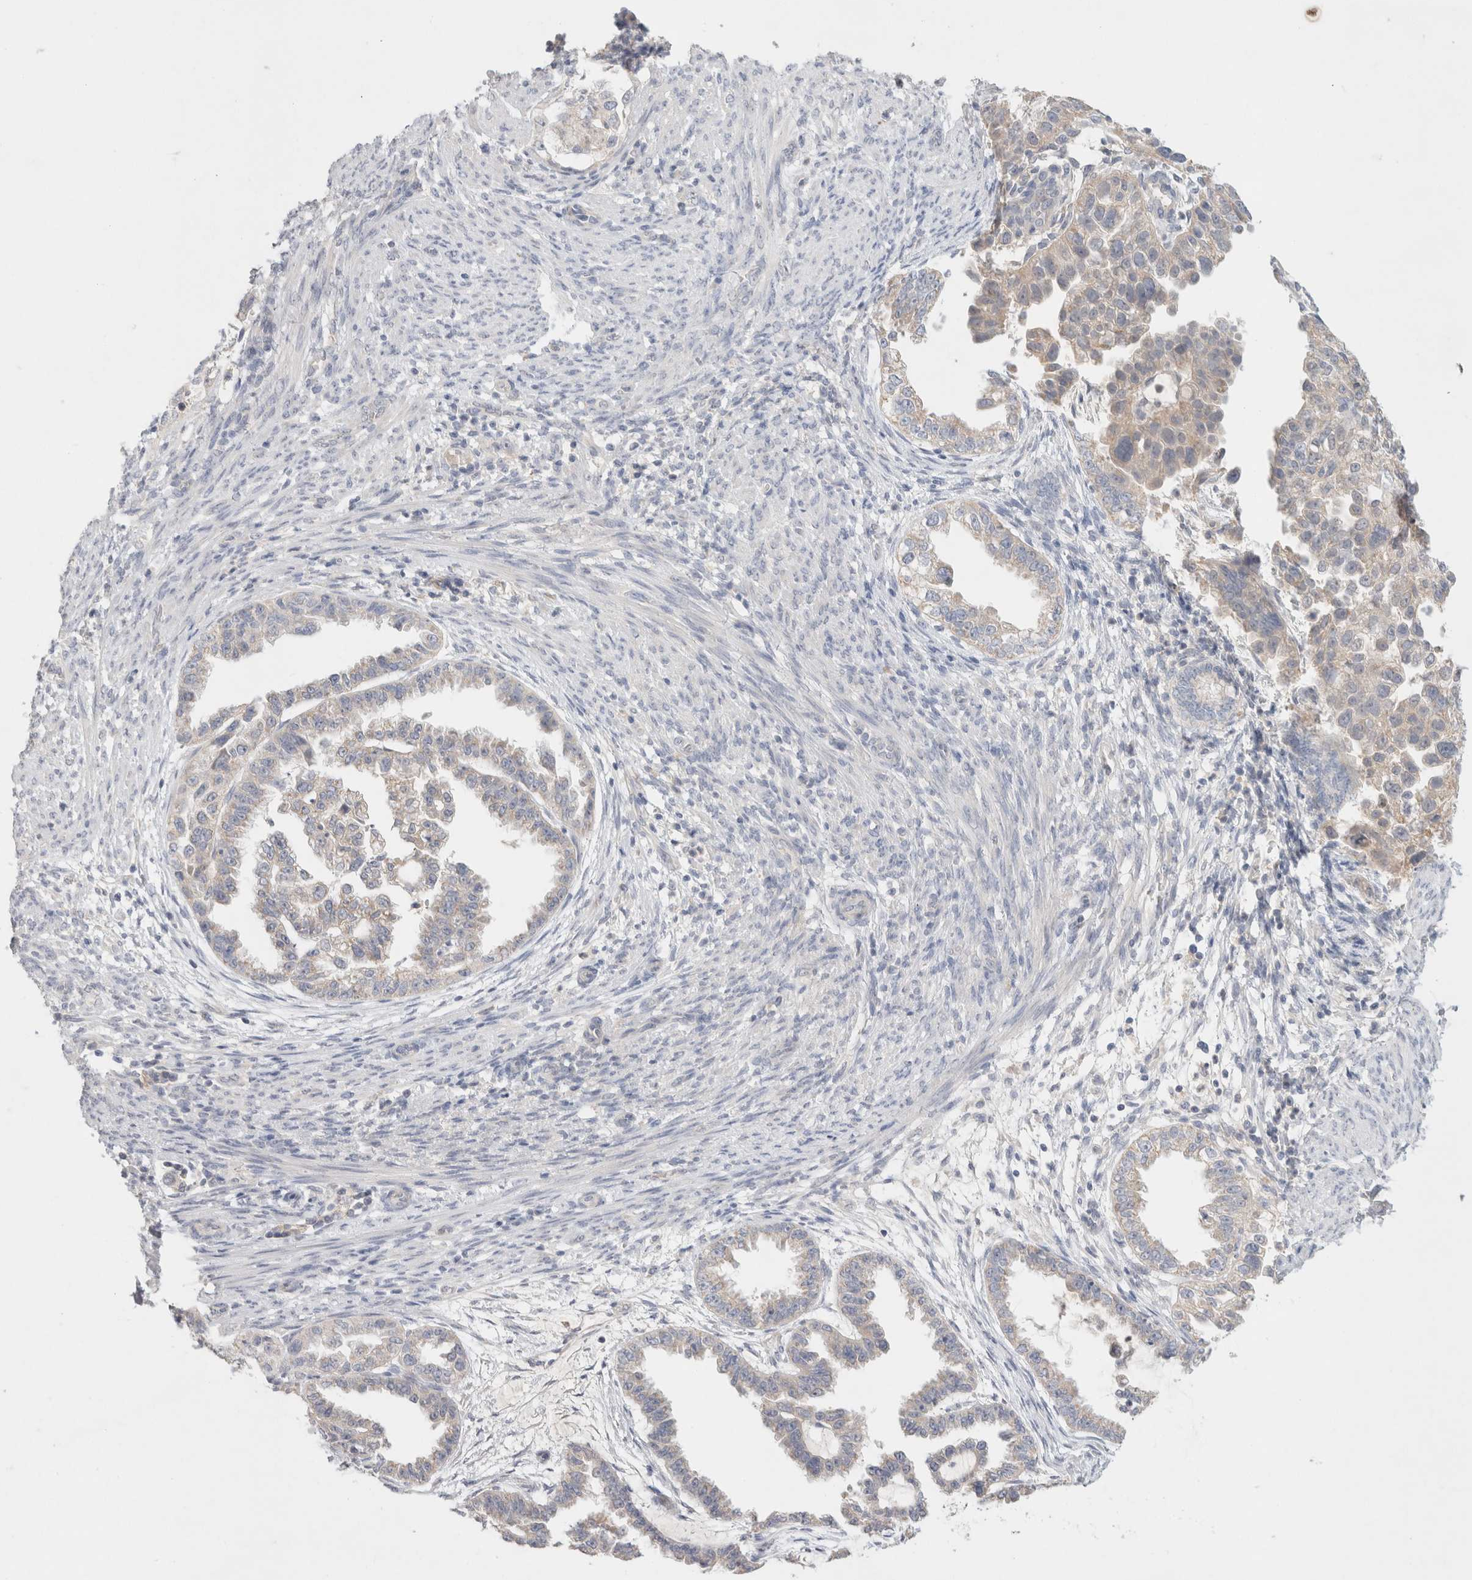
{"staining": {"intensity": "weak", "quantity": "<25%", "location": "cytoplasmic/membranous"}, "tissue": "endometrial cancer", "cell_type": "Tumor cells", "image_type": "cancer", "snomed": [{"axis": "morphology", "description": "Adenocarcinoma, NOS"}, {"axis": "topography", "description": "Endometrium"}], "caption": "The immunohistochemistry (IHC) image has no significant positivity in tumor cells of endometrial adenocarcinoma tissue. (Brightfield microscopy of DAB (3,3'-diaminobenzidine) IHC at high magnification).", "gene": "MPP2", "patient": {"sex": "female", "age": 85}}